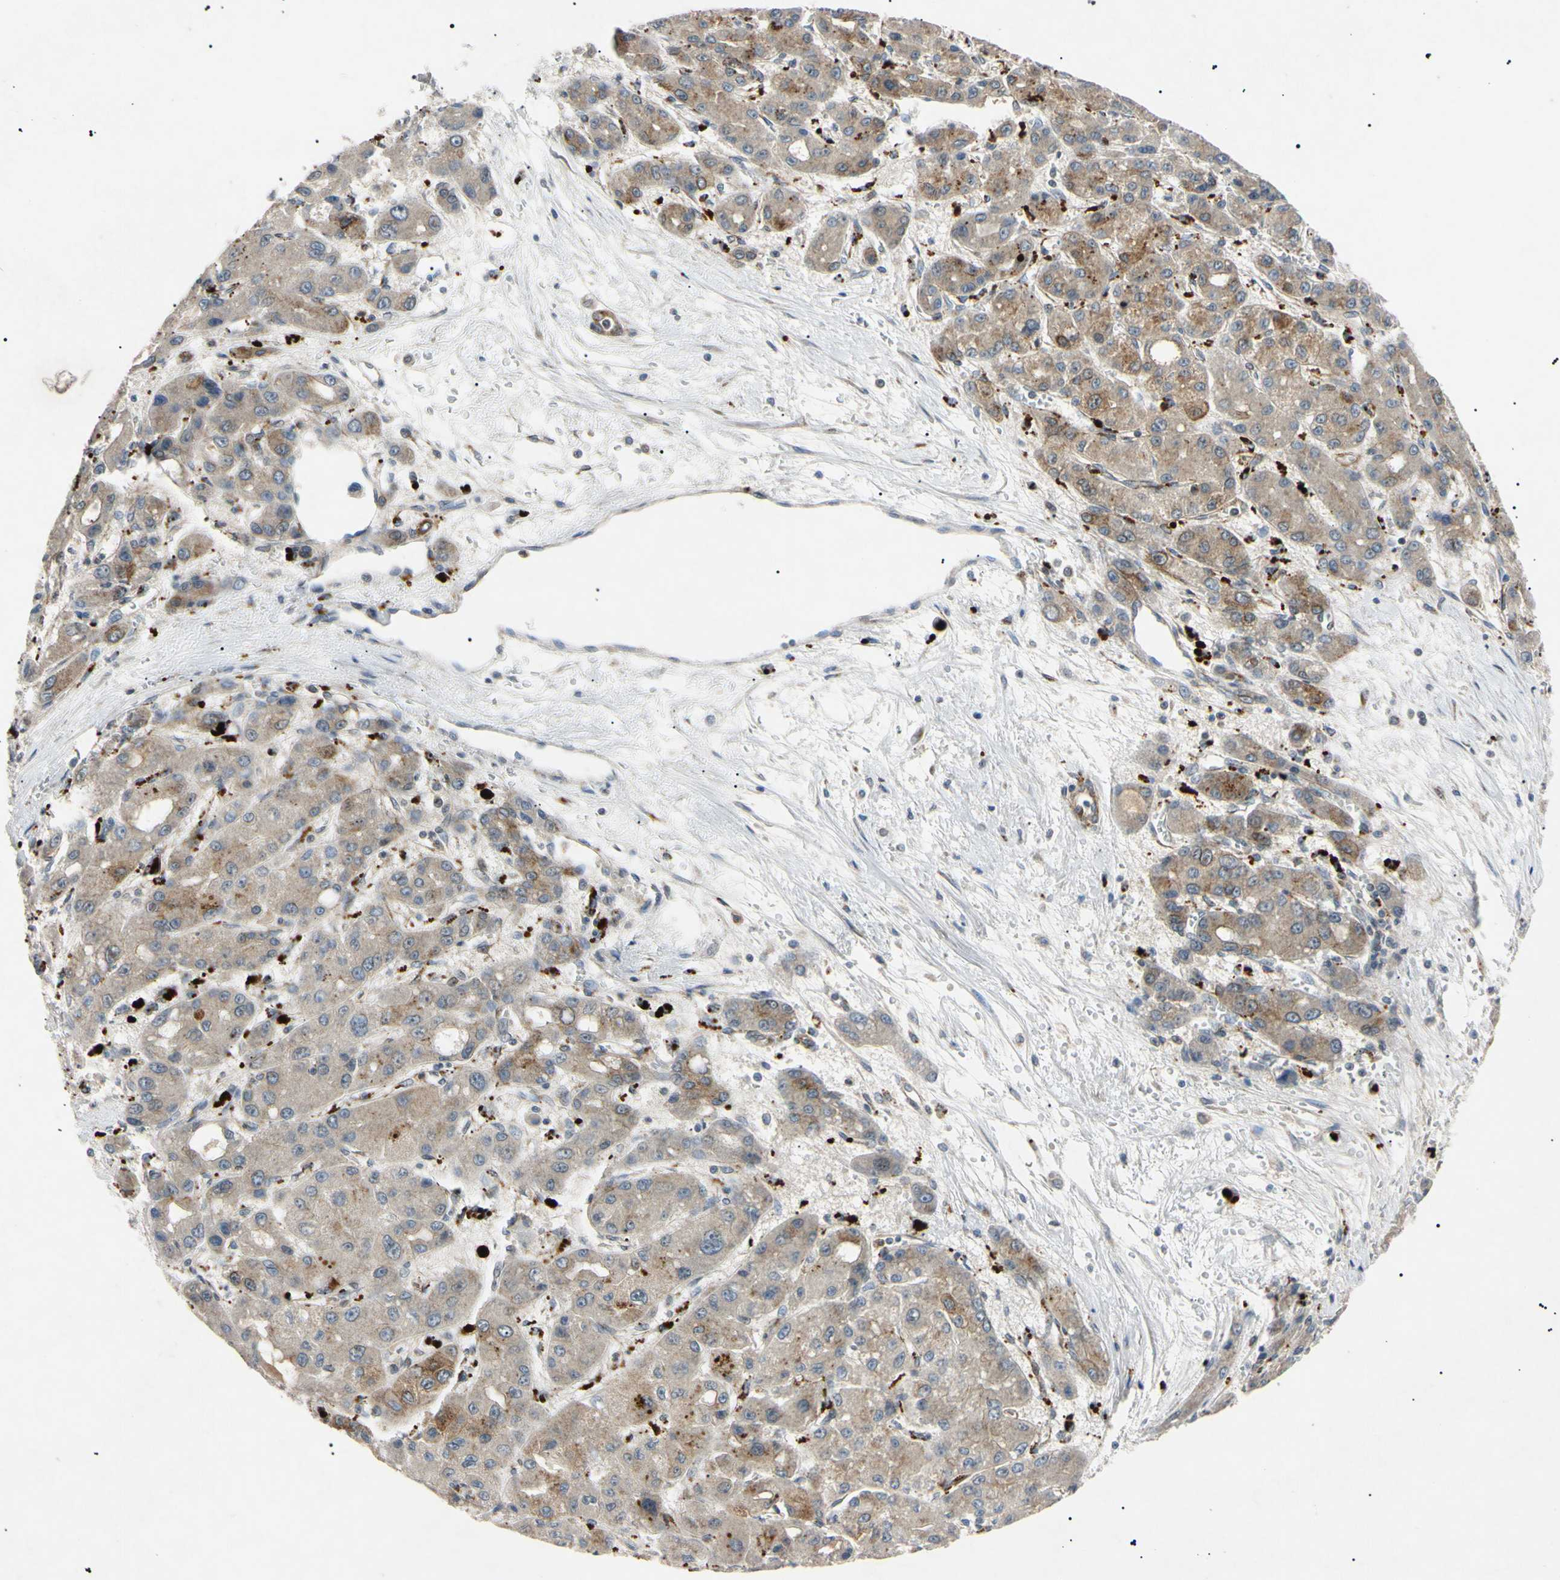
{"staining": {"intensity": "weak", "quantity": ">75%", "location": "cytoplasmic/membranous"}, "tissue": "liver cancer", "cell_type": "Tumor cells", "image_type": "cancer", "snomed": [{"axis": "morphology", "description": "Carcinoma, Hepatocellular, NOS"}, {"axis": "topography", "description": "Liver"}], "caption": "High-magnification brightfield microscopy of hepatocellular carcinoma (liver) stained with DAB (3,3'-diaminobenzidine) (brown) and counterstained with hematoxylin (blue). tumor cells exhibit weak cytoplasmic/membranous positivity is identified in about>75% of cells.", "gene": "TUBB4A", "patient": {"sex": "male", "age": 55}}